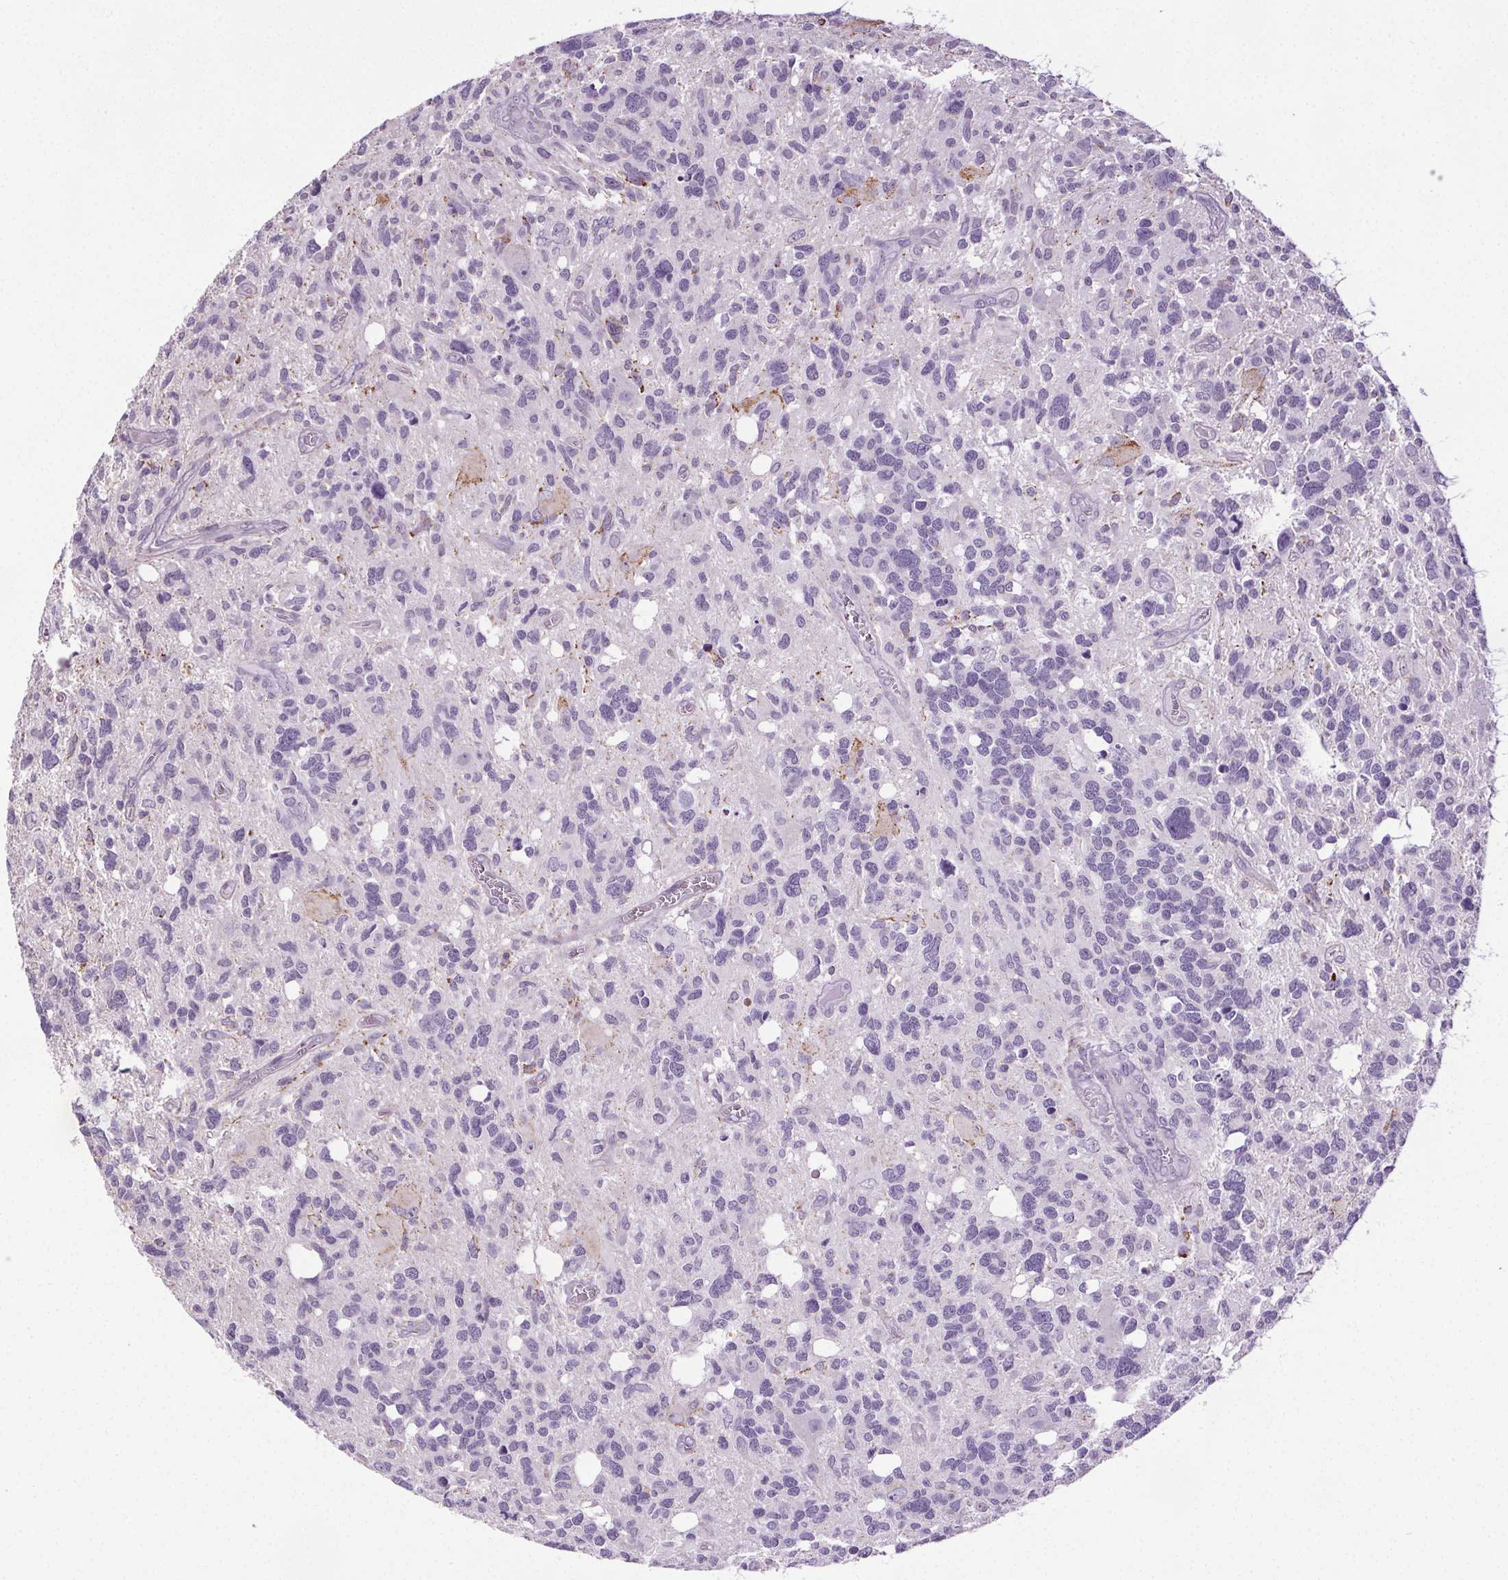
{"staining": {"intensity": "negative", "quantity": "none", "location": "none"}, "tissue": "glioma", "cell_type": "Tumor cells", "image_type": "cancer", "snomed": [{"axis": "morphology", "description": "Glioma, malignant, High grade"}, {"axis": "topography", "description": "Brain"}], "caption": "IHC micrograph of glioma stained for a protein (brown), which reveals no expression in tumor cells. (DAB (3,3'-diaminobenzidine) immunohistochemistry visualized using brightfield microscopy, high magnification).", "gene": "GPIHBP1", "patient": {"sex": "male", "age": 49}}